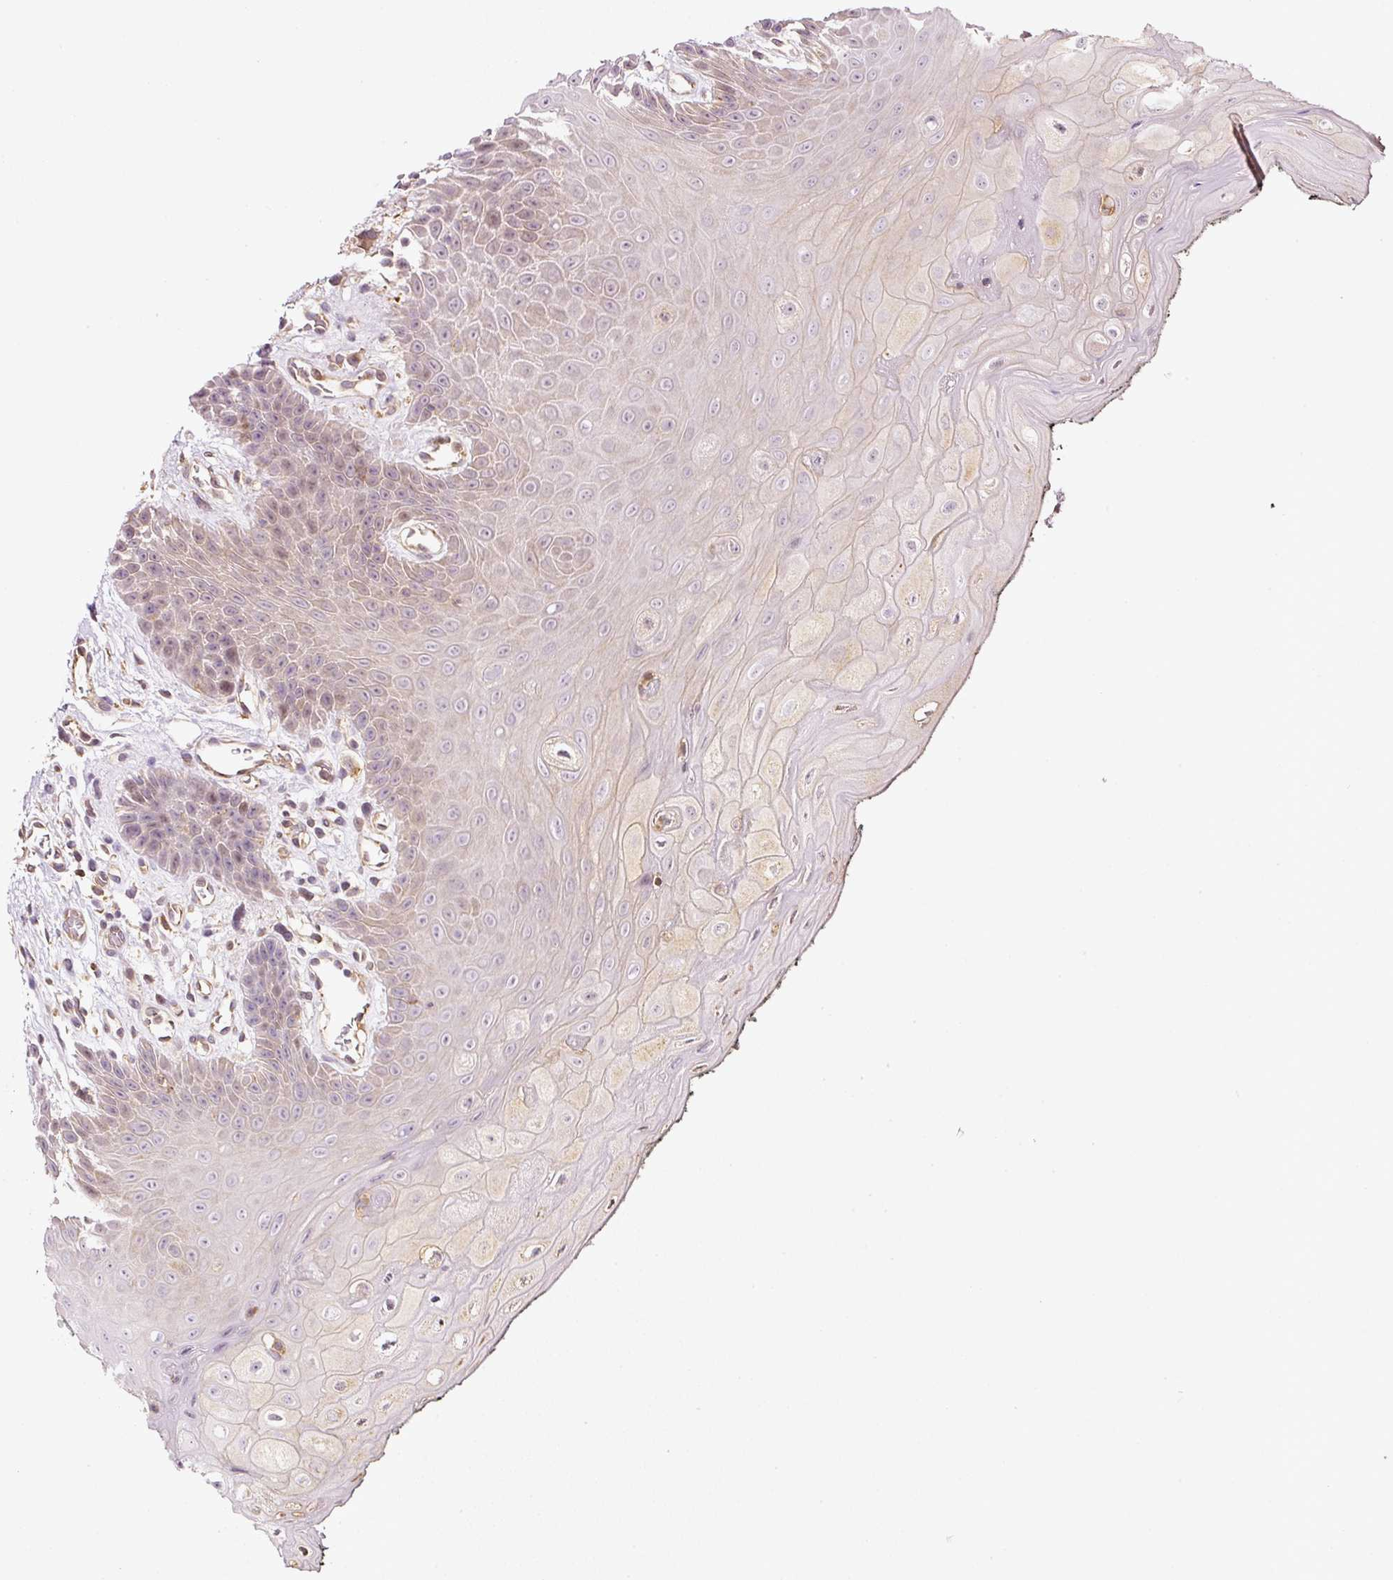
{"staining": {"intensity": "moderate", "quantity": "<25%", "location": "cytoplasmic/membranous"}, "tissue": "oral mucosa", "cell_type": "Squamous epithelial cells", "image_type": "normal", "snomed": [{"axis": "morphology", "description": "Normal tissue, NOS"}, {"axis": "topography", "description": "Oral tissue"}, {"axis": "topography", "description": "Tounge, NOS"}], "caption": "Immunohistochemical staining of unremarkable oral mucosa displays <25% levels of moderate cytoplasmic/membranous protein positivity in about <25% of squamous epithelial cells. The protein is shown in brown color, while the nuclei are stained blue.", "gene": "SCNM1", "patient": {"sex": "female", "age": 59}}